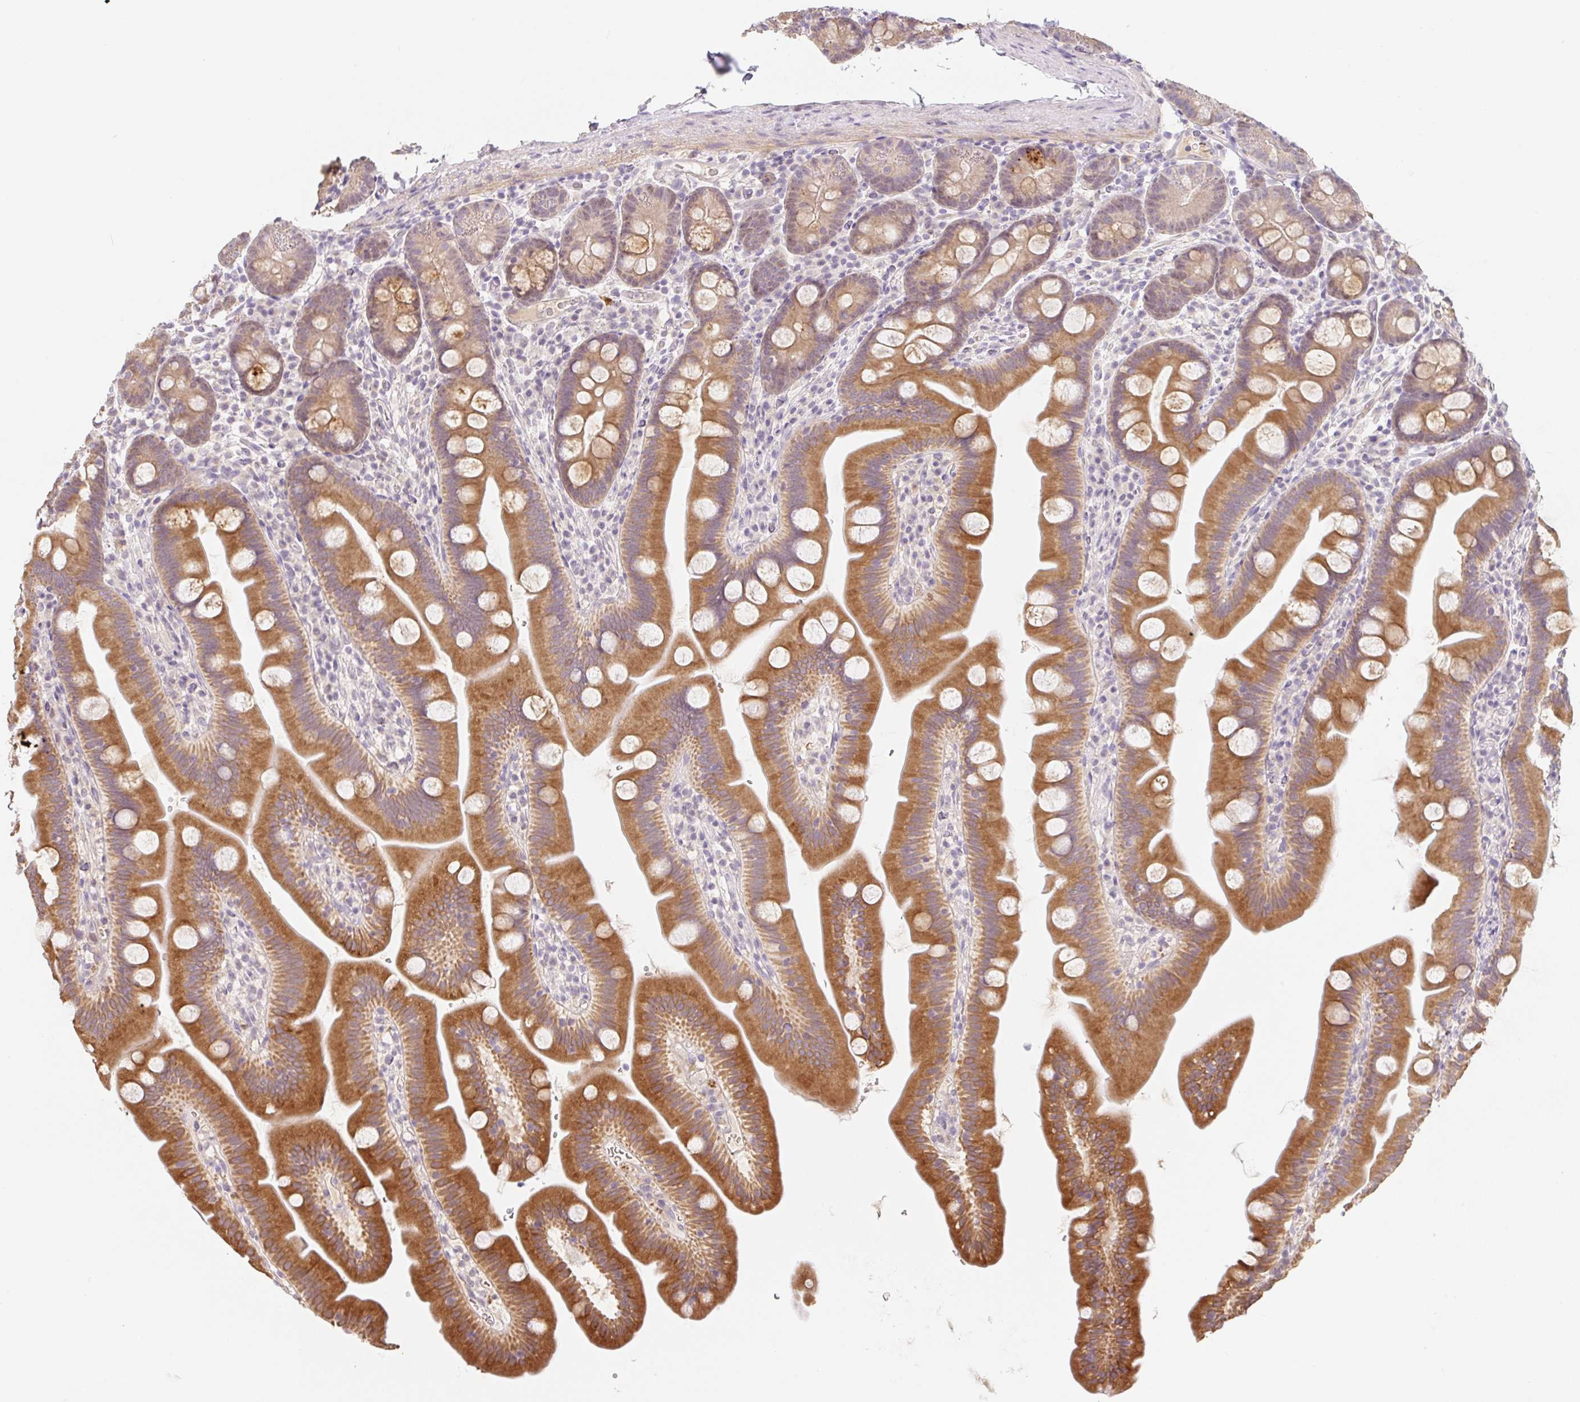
{"staining": {"intensity": "strong", "quantity": ">75%", "location": "cytoplasmic/membranous"}, "tissue": "small intestine", "cell_type": "Glandular cells", "image_type": "normal", "snomed": [{"axis": "morphology", "description": "Normal tissue, NOS"}, {"axis": "topography", "description": "Small intestine"}], "caption": "Protein staining by immunohistochemistry reveals strong cytoplasmic/membranous staining in about >75% of glandular cells in normal small intestine.", "gene": "MIA2", "patient": {"sex": "female", "age": 68}}